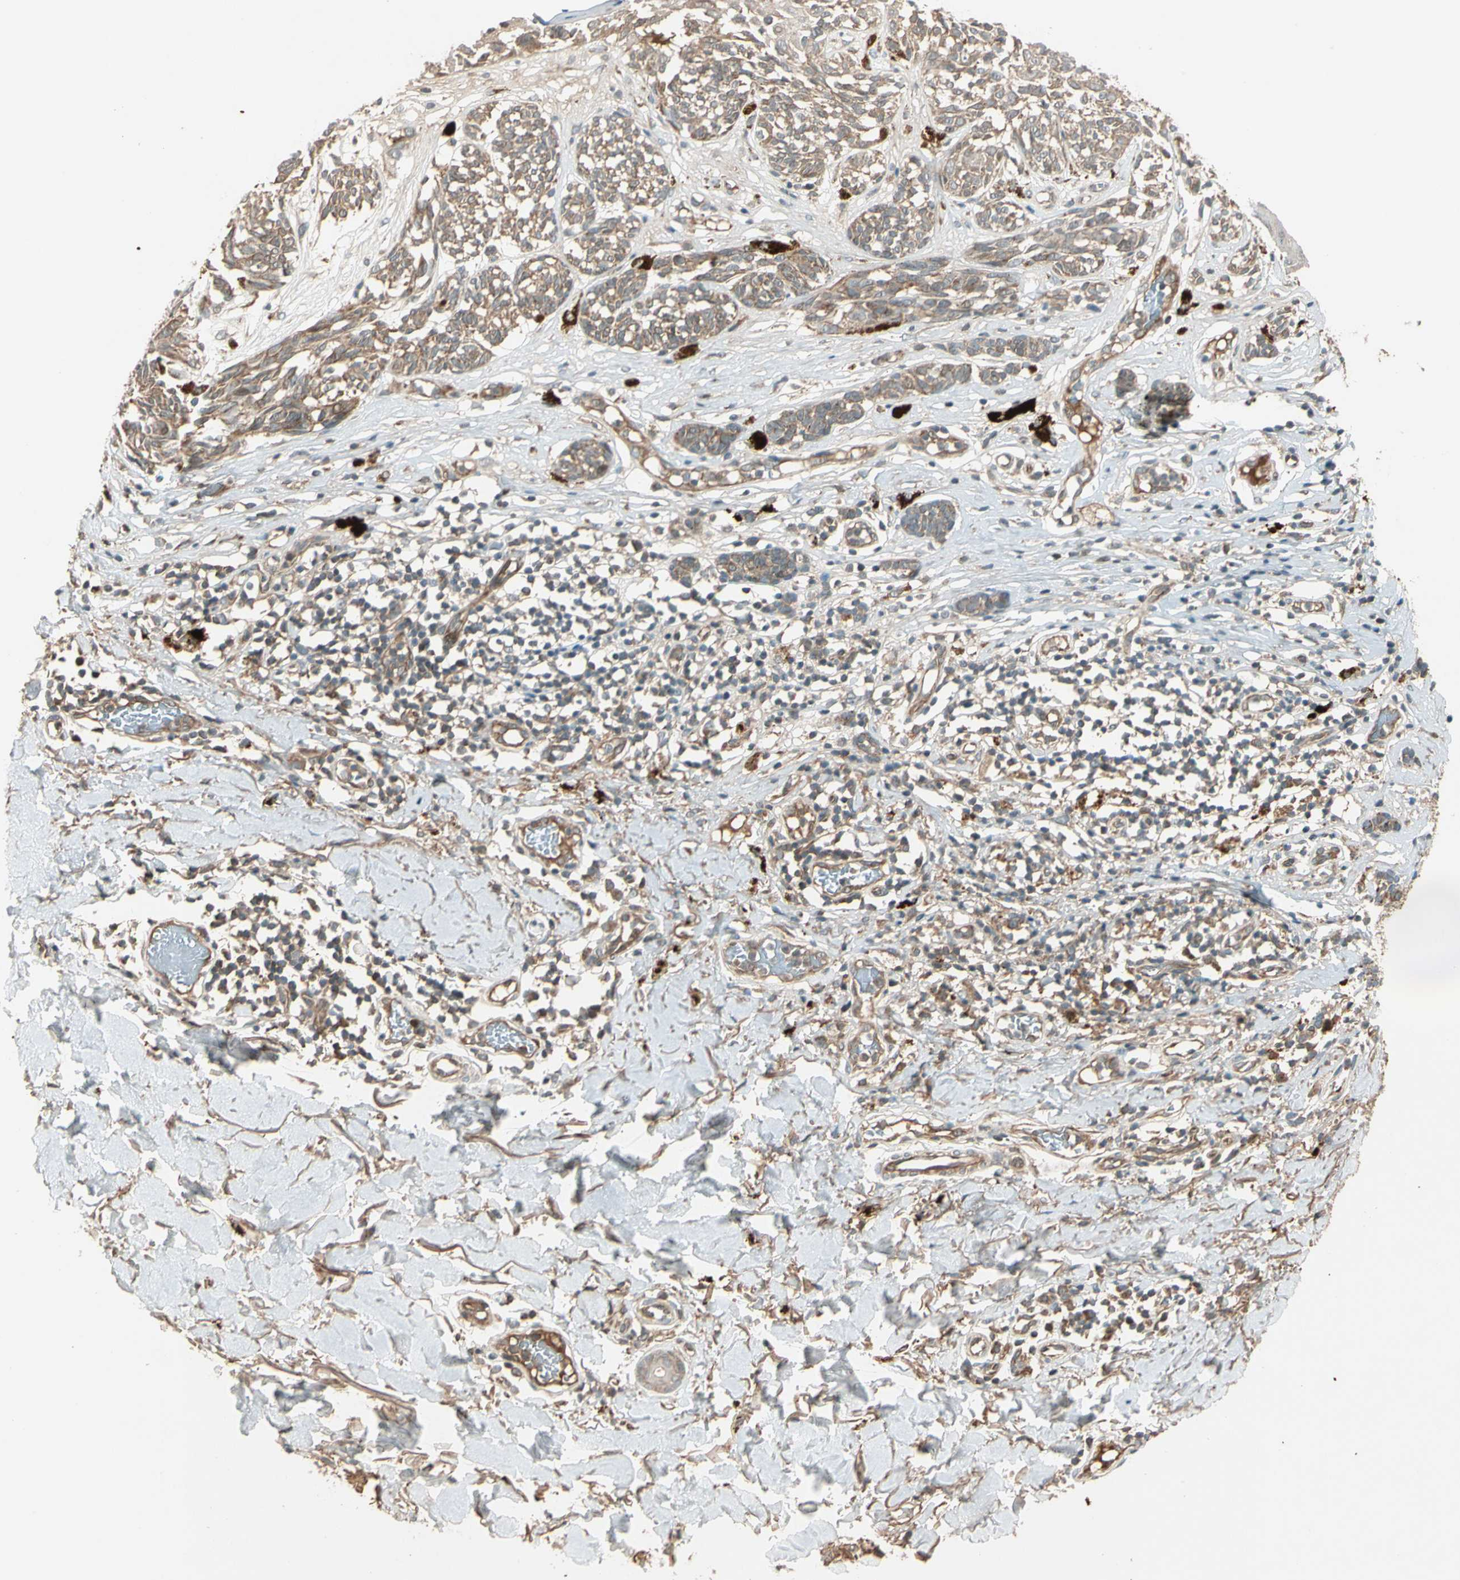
{"staining": {"intensity": "moderate", "quantity": ">75%", "location": "cytoplasmic/membranous"}, "tissue": "melanoma", "cell_type": "Tumor cells", "image_type": "cancer", "snomed": [{"axis": "morphology", "description": "Malignant melanoma, NOS"}, {"axis": "topography", "description": "Skin"}], "caption": "DAB immunohistochemical staining of human melanoma demonstrates moderate cytoplasmic/membranous protein staining in about >75% of tumor cells.", "gene": "ACVR1C", "patient": {"sex": "male", "age": 64}}